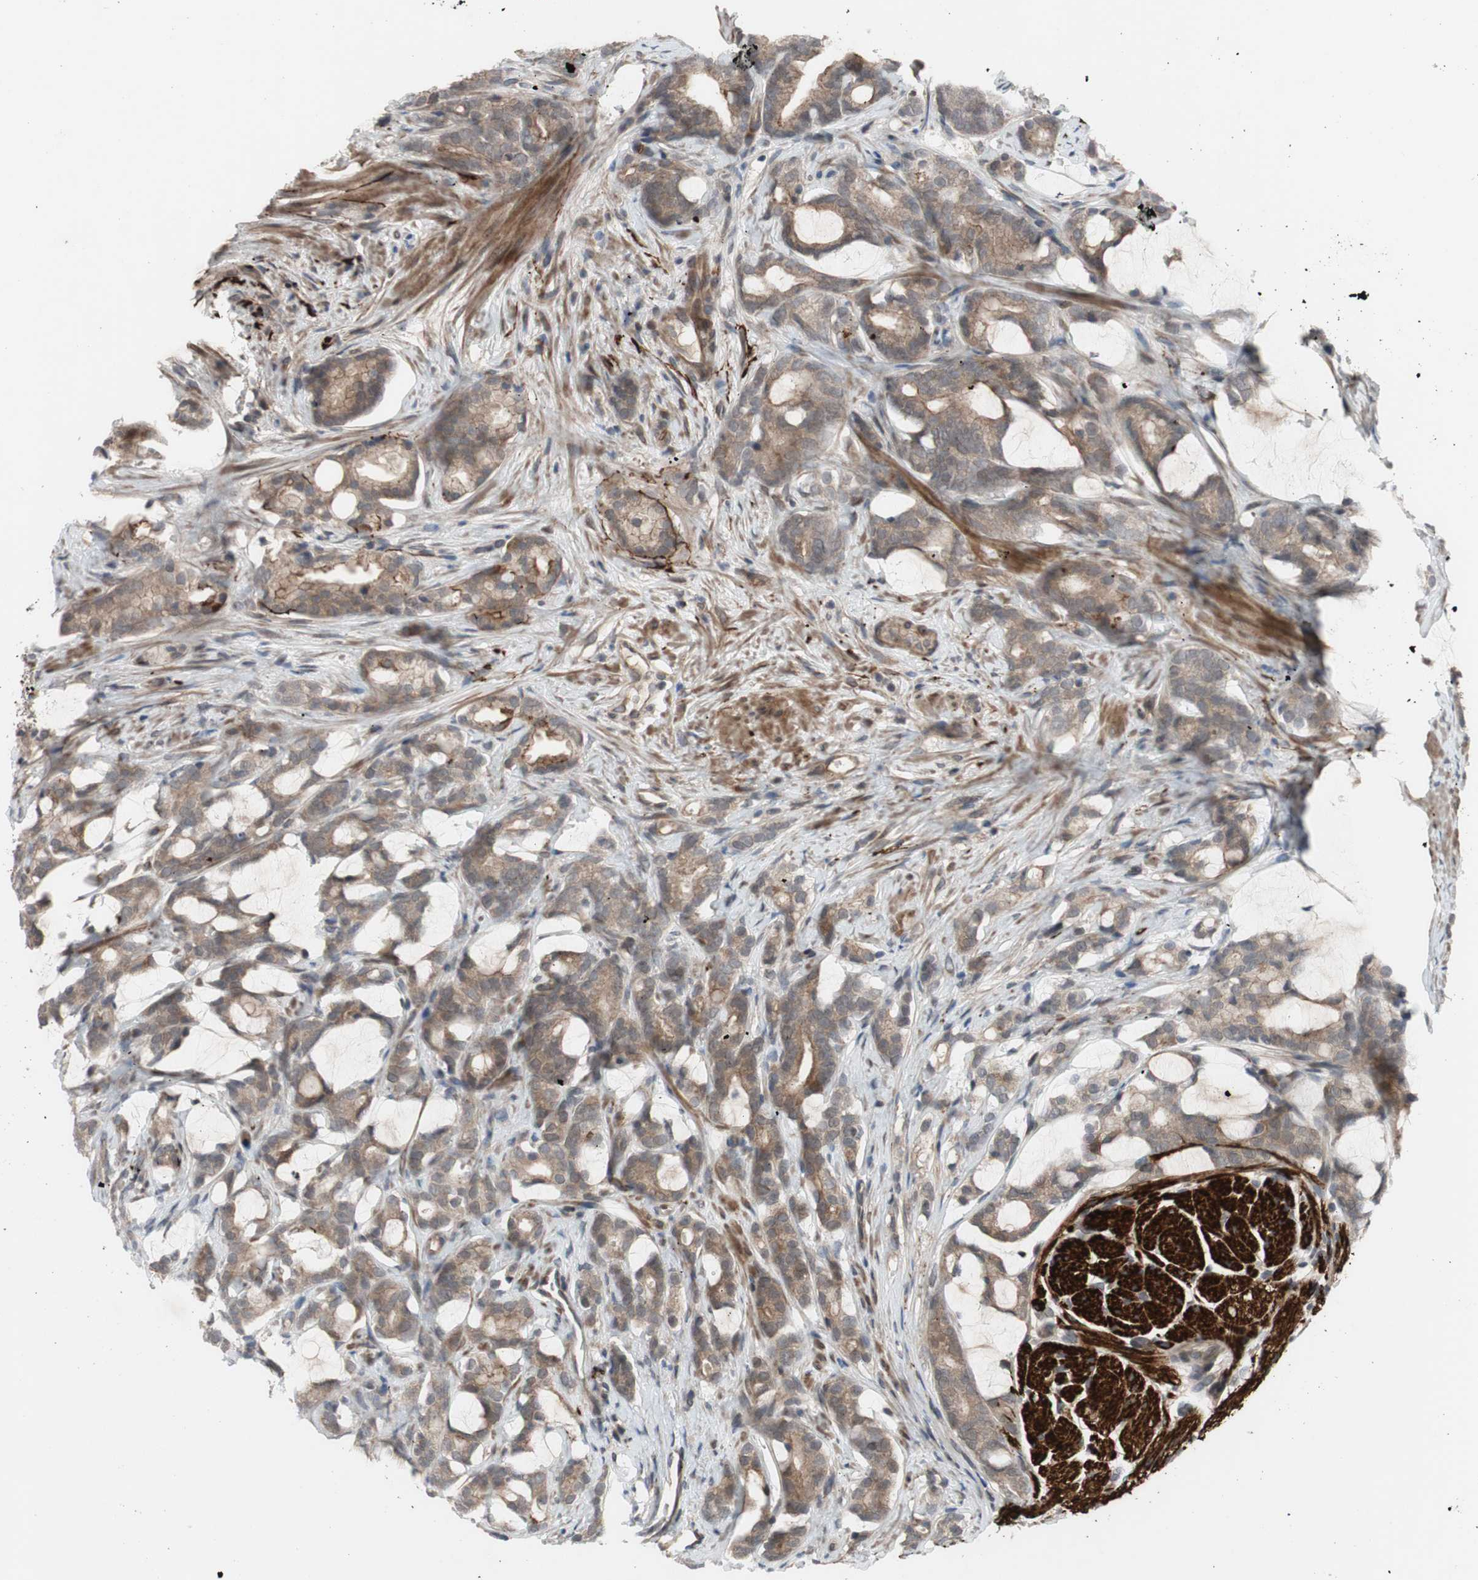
{"staining": {"intensity": "moderate", "quantity": ">75%", "location": "cytoplasmic/membranous"}, "tissue": "prostate cancer", "cell_type": "Tumor cells", "image_type": "cancer", "snomed": [{"axis": "morphology", "description": "Adenocarcinoma, Low grade"}, {"axis": "topography", "description": "Prostate"}], "caption": "Moderate cytoplasmic/membranous expression for a protein is seen in approximately >75% of tumor cells of prostate low-grade adenocarcinoma using immunohistochemistry.", "gene": "OAZ1", "patient": {"sex": "male", "age": 58}}